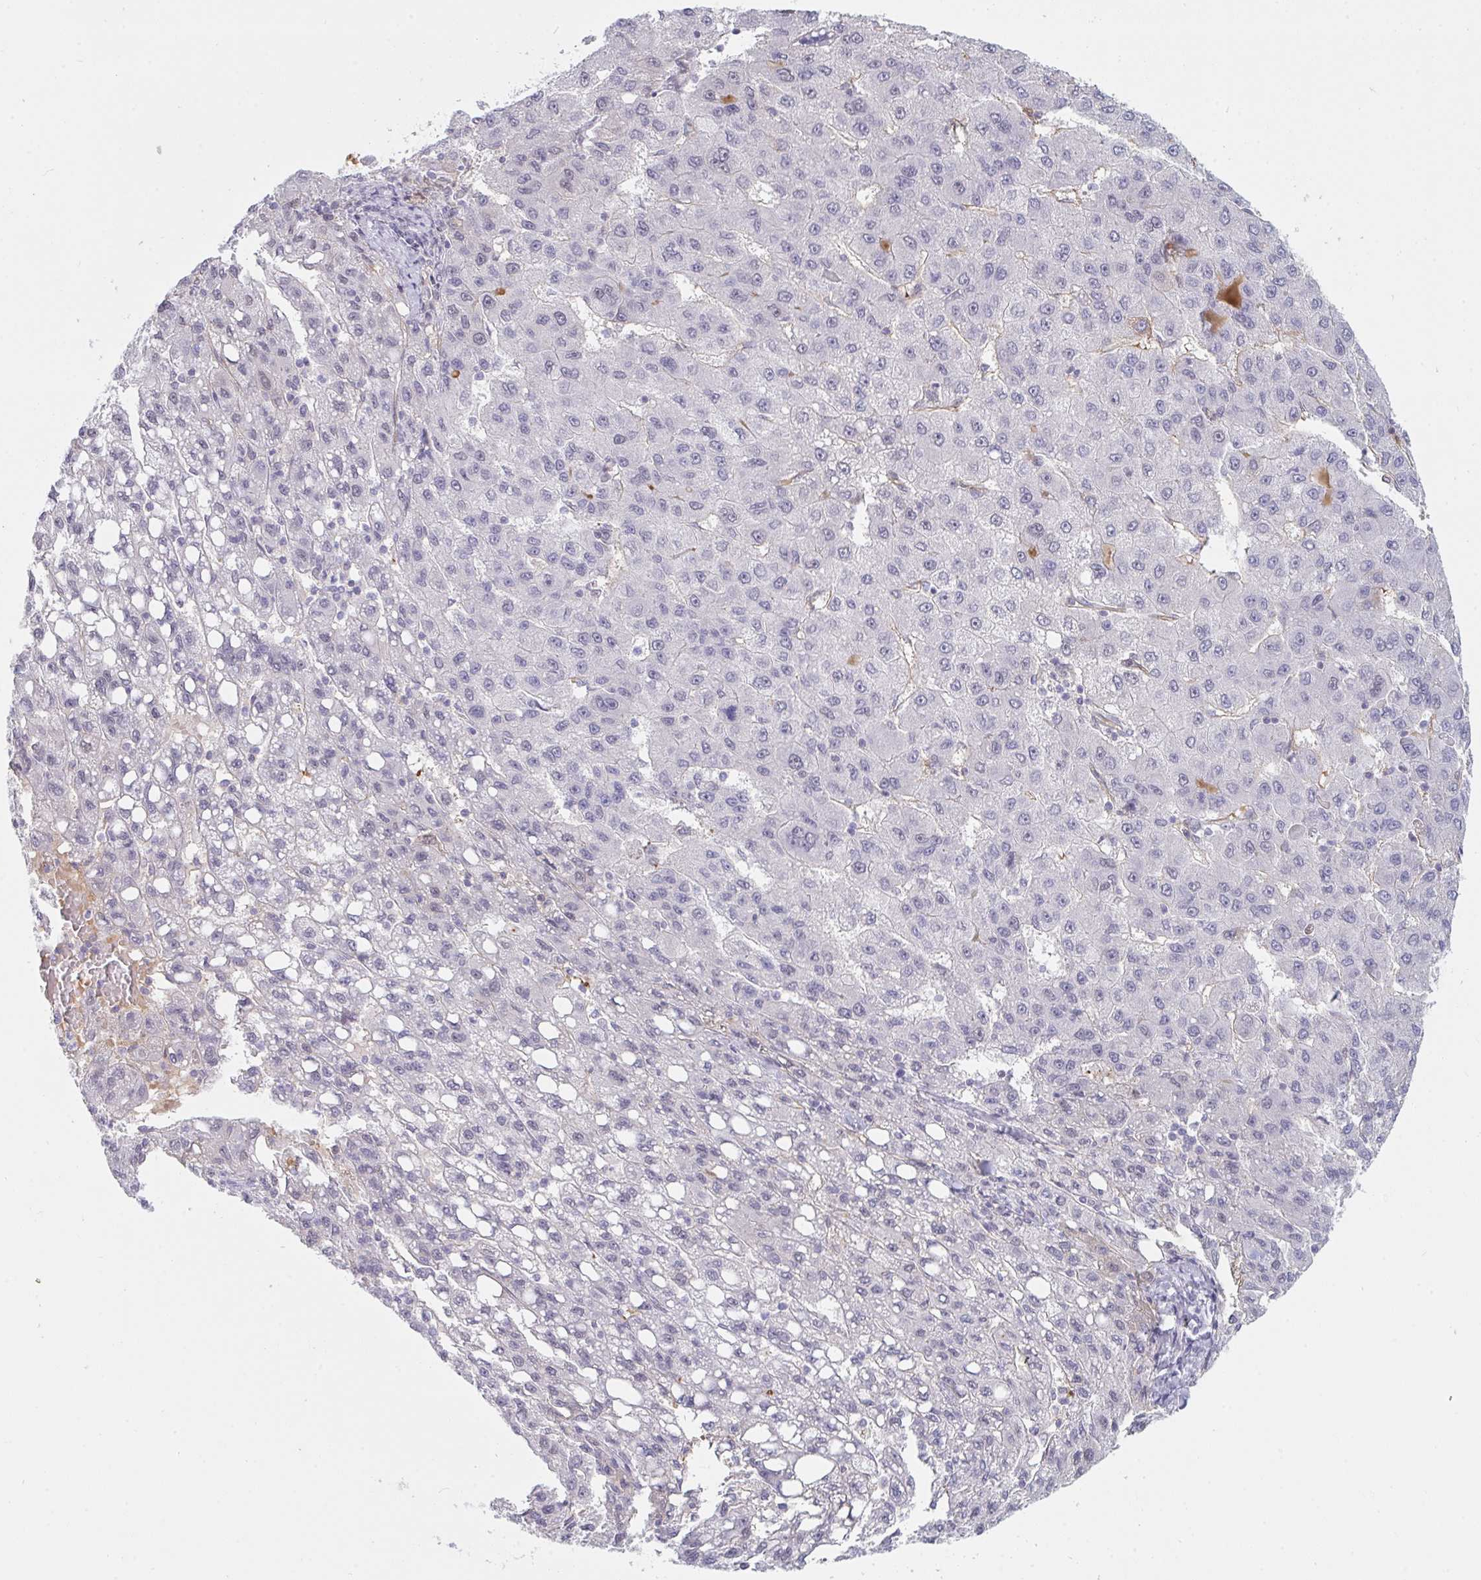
{"staining": {"intensity": "negative", "quantity": "none", "location": "none"}, "tissue": "liver cancer", "cell_type": "Tumor cells", "image_type": "cancer", "snomed": [{"axis": "morphology", "description": "Carcinoma, Hepatocellular, NOS"}, {"axis": "topography", "description": "Liver"}], "caption": "Immunohistochemistry (IHC) of human liver hepatocellular carcinoma exhibits no positivity in tumor cells.", "gene": "DSCAML1", "patient": {"sex": "female", "age": 82}}